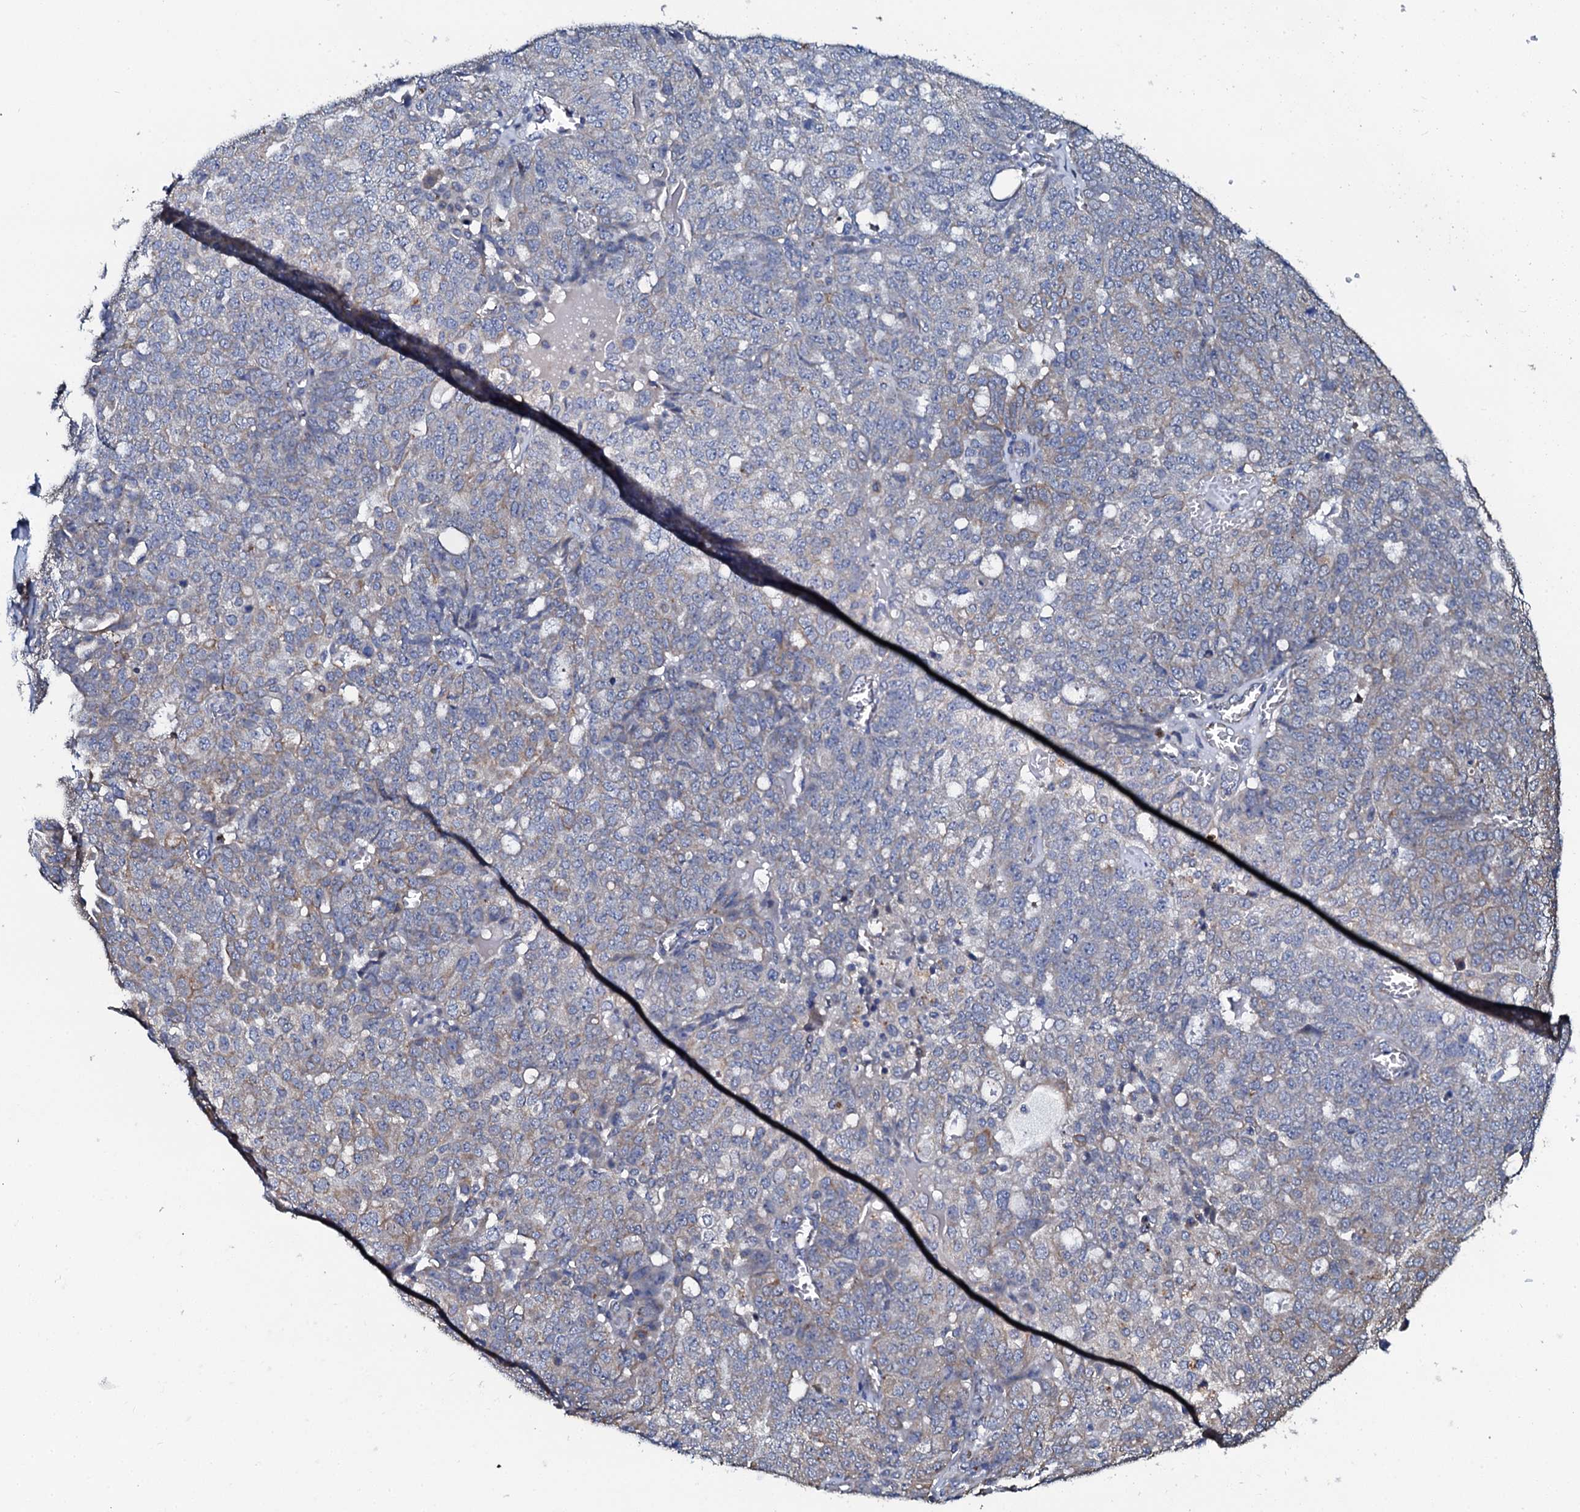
{"staining": {"intensity": "weak", "quantity": "<25%", "location": "cytoplasmic/membranous"}, "tissue": "ovarian cancer", "cell_type": "Tumor cells", "image_type": "cancer", "snomed": [{"axis": "morphology", "description": "Cystadenocarcinoma, serous, NOS"}, {"axis": "topography", "description": "Soft tissue"}, {"axis": "topography", "description": "Ovary"}], "caption": "The image displays no staining of tumor cells in ovarian serous cystadenocarcinoma.", "gene": "GLCE", "patient": {"sex": "female", "age": 57}}